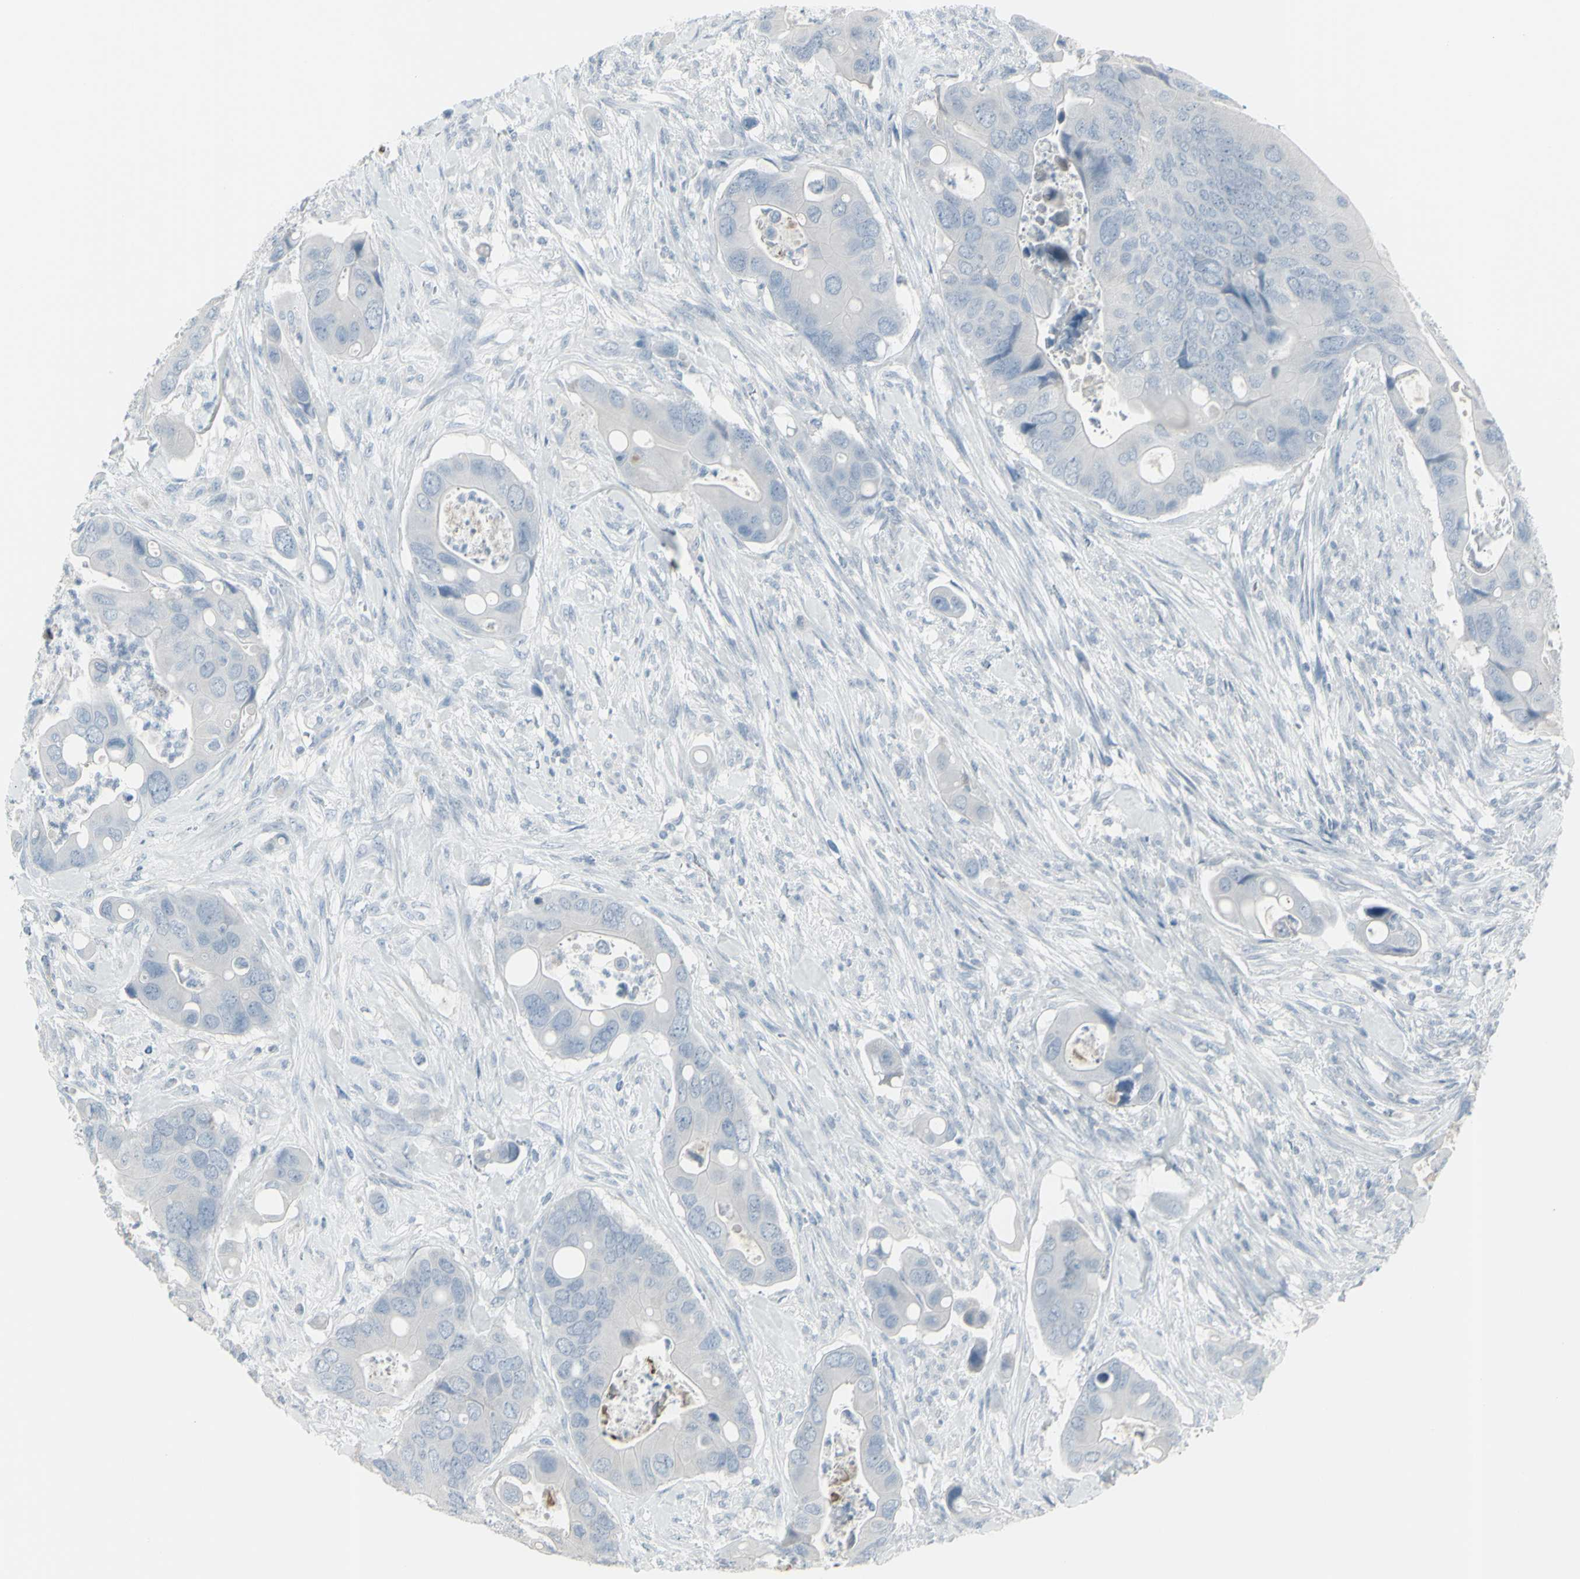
{"staining": {"intensity": "negative", "quantity": "none", "location": "none"}, "tissue": "colorectal cancer", "cell_type": "Tumor cells", "image_type": "cancer", "snomed": [{"axis": "morphology", "description": "Adenocarcinoma, NOS"}, {"axis": "topography", "description": "Rectum"}], "caption": "Protein analysis of adenocarcinoma (colorectal) shows no significant staining in tumor cells.", "gene": "RAB3A", "patient": {"sex": "female", "age": 57}}